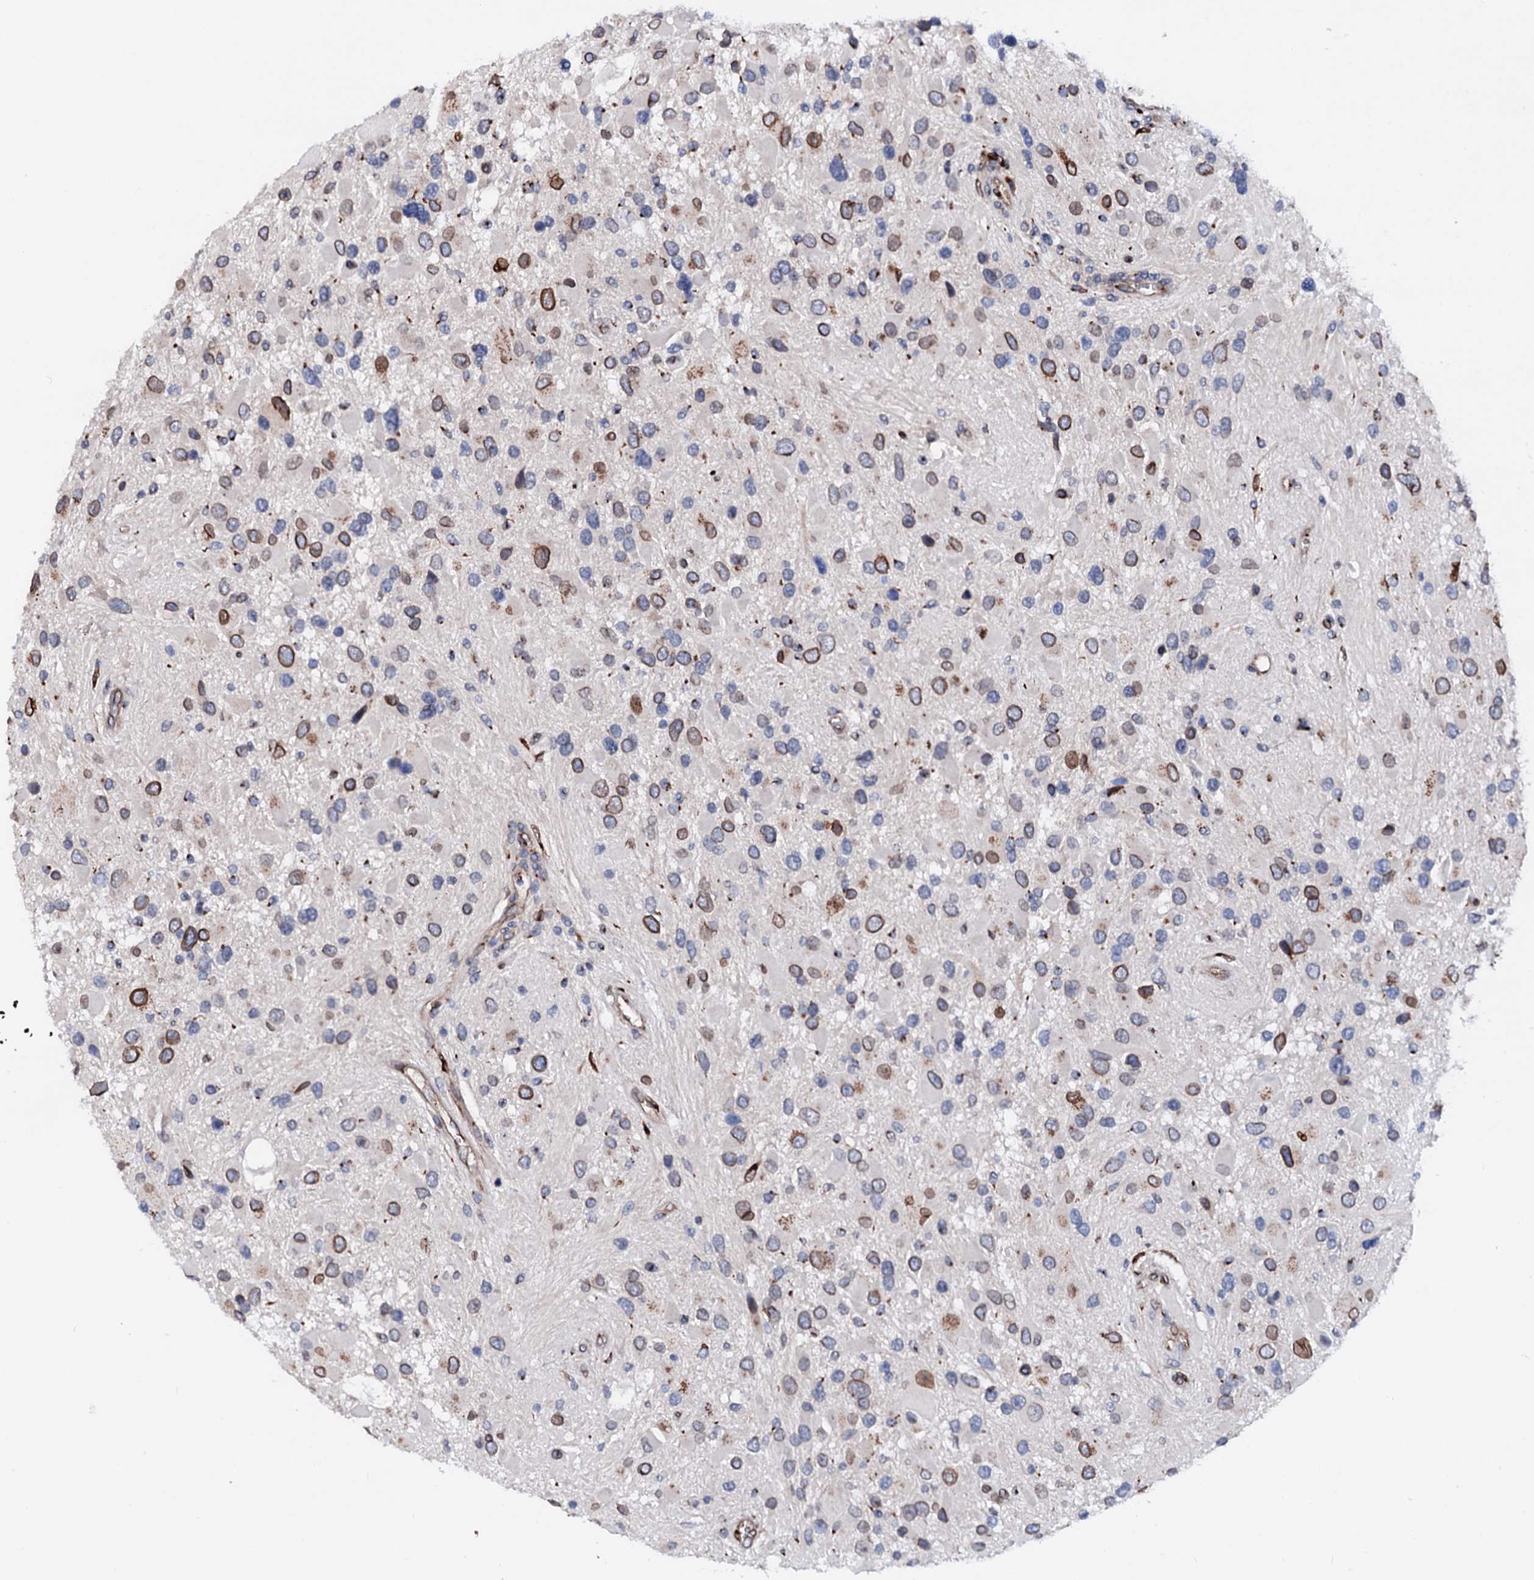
{"staining": {"intensity": "moderate", "quantity": "25%-75%", "location": "cytoplasmic/membranous"}, "tissue": "glioma", "cell_type": "Tumor cells", "image_type": "cancer", "snomed": [{"axis": "morphology", "description": "Glioma, malignant, High grade"}, {"axis": "topography", "description": "Brain"}], "caption": "Protein analysis of glioma tissue reveals moderate cytoplasmic/membranous staining in about 25%-75% of tumor cells.", "gene": "TMCO3", "patient": {"sex": "male", "age": 53}}